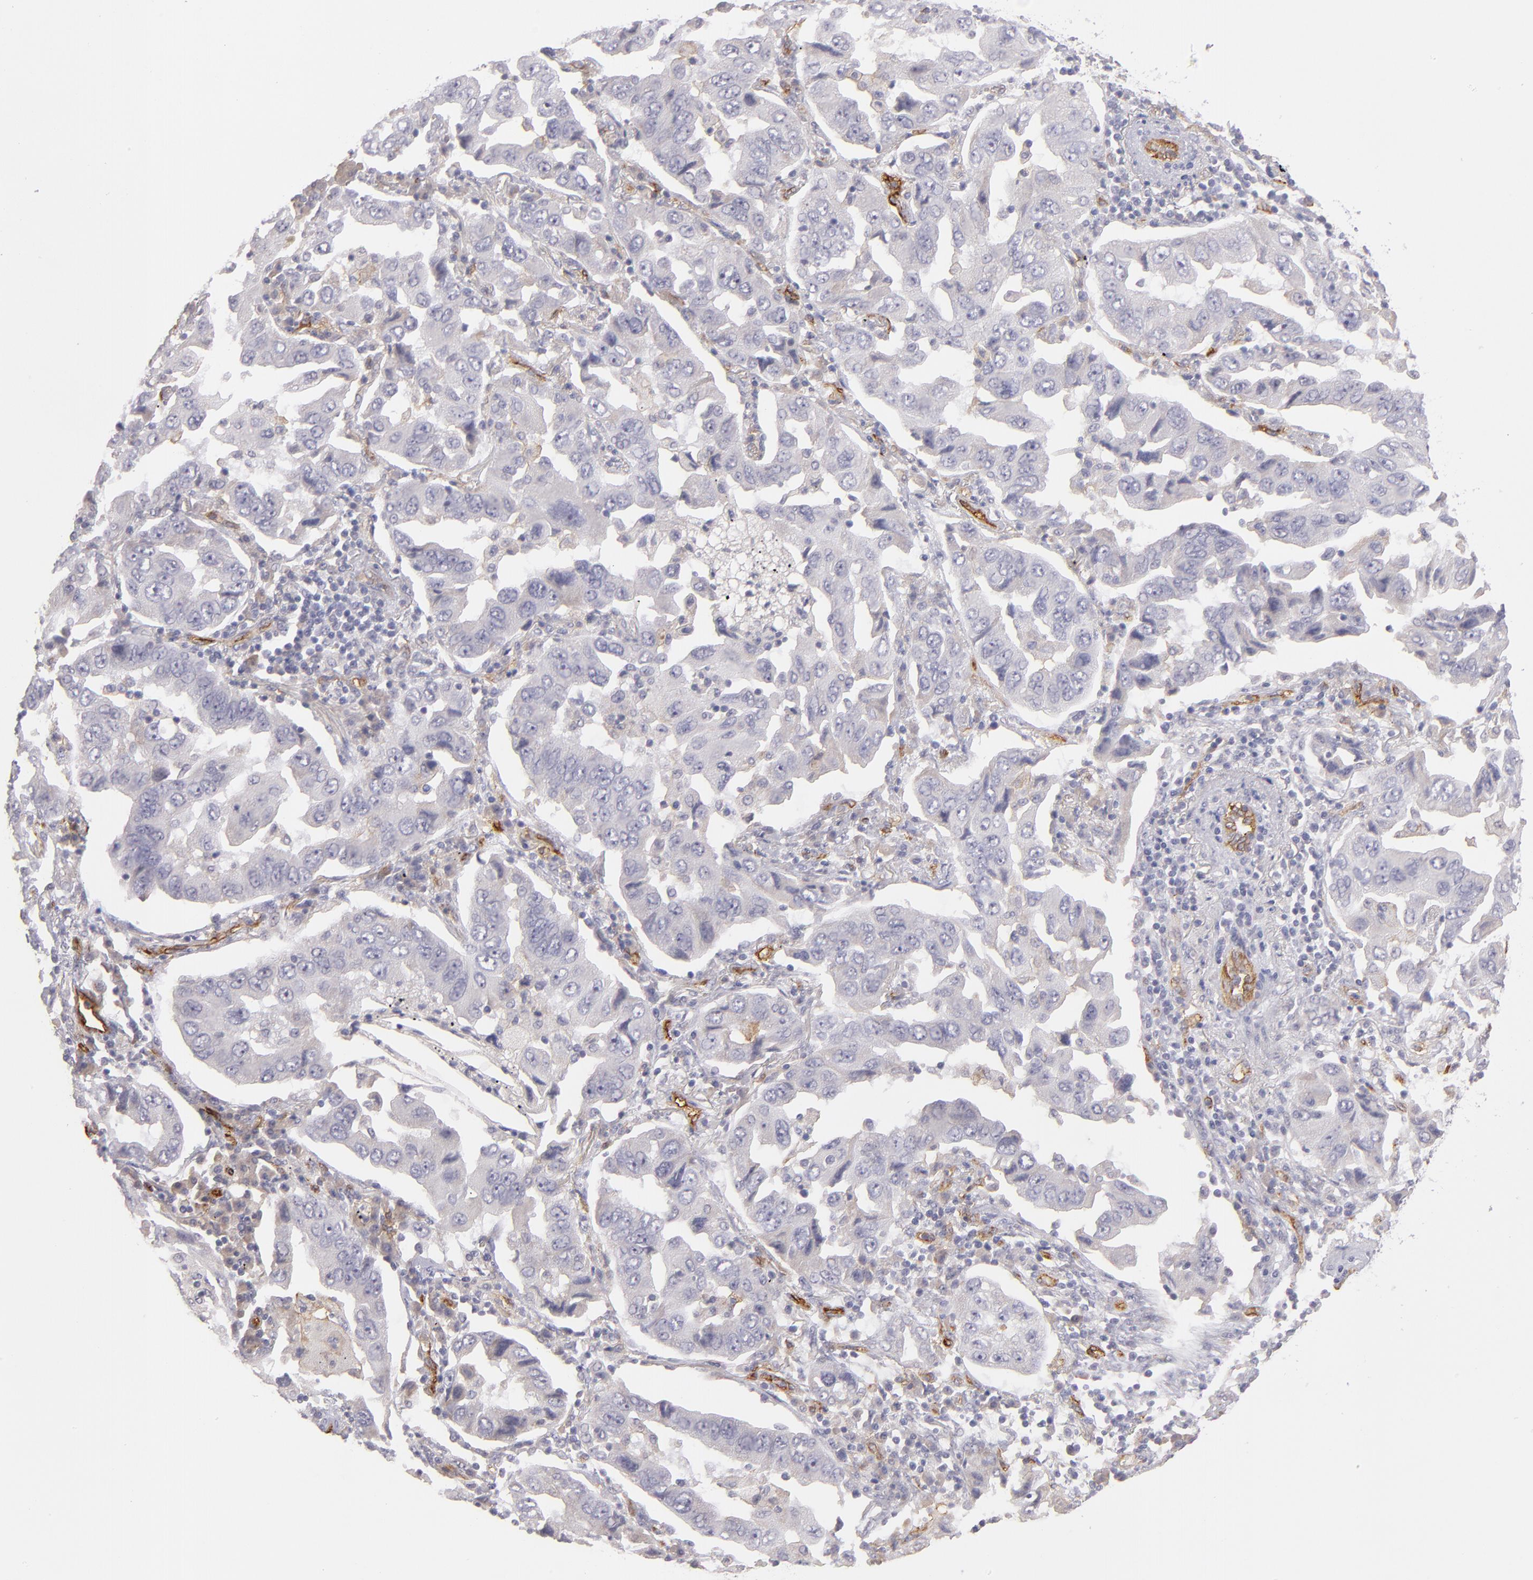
{"staining": {"intensity": "negative", "quantity": "none", "location": "none"}, "tissue": "lung cancer", "cell_type": "Tumor cells", "image_type": "cancer", "snomed": [{"axis": "morphology", "description": "Adenocarcinoma, NOS"}, {"axis": "topography", "description": "Lung"}], "caption": "This micrograph is of adenocarcinoma (lung) stained with immunohistochemistry to label a protein in brown with the nuclei are counter-stained blue. There is no expression in tumor cells.", "gene": "THBD", "patient": {"sex": "female", "age": 65}}